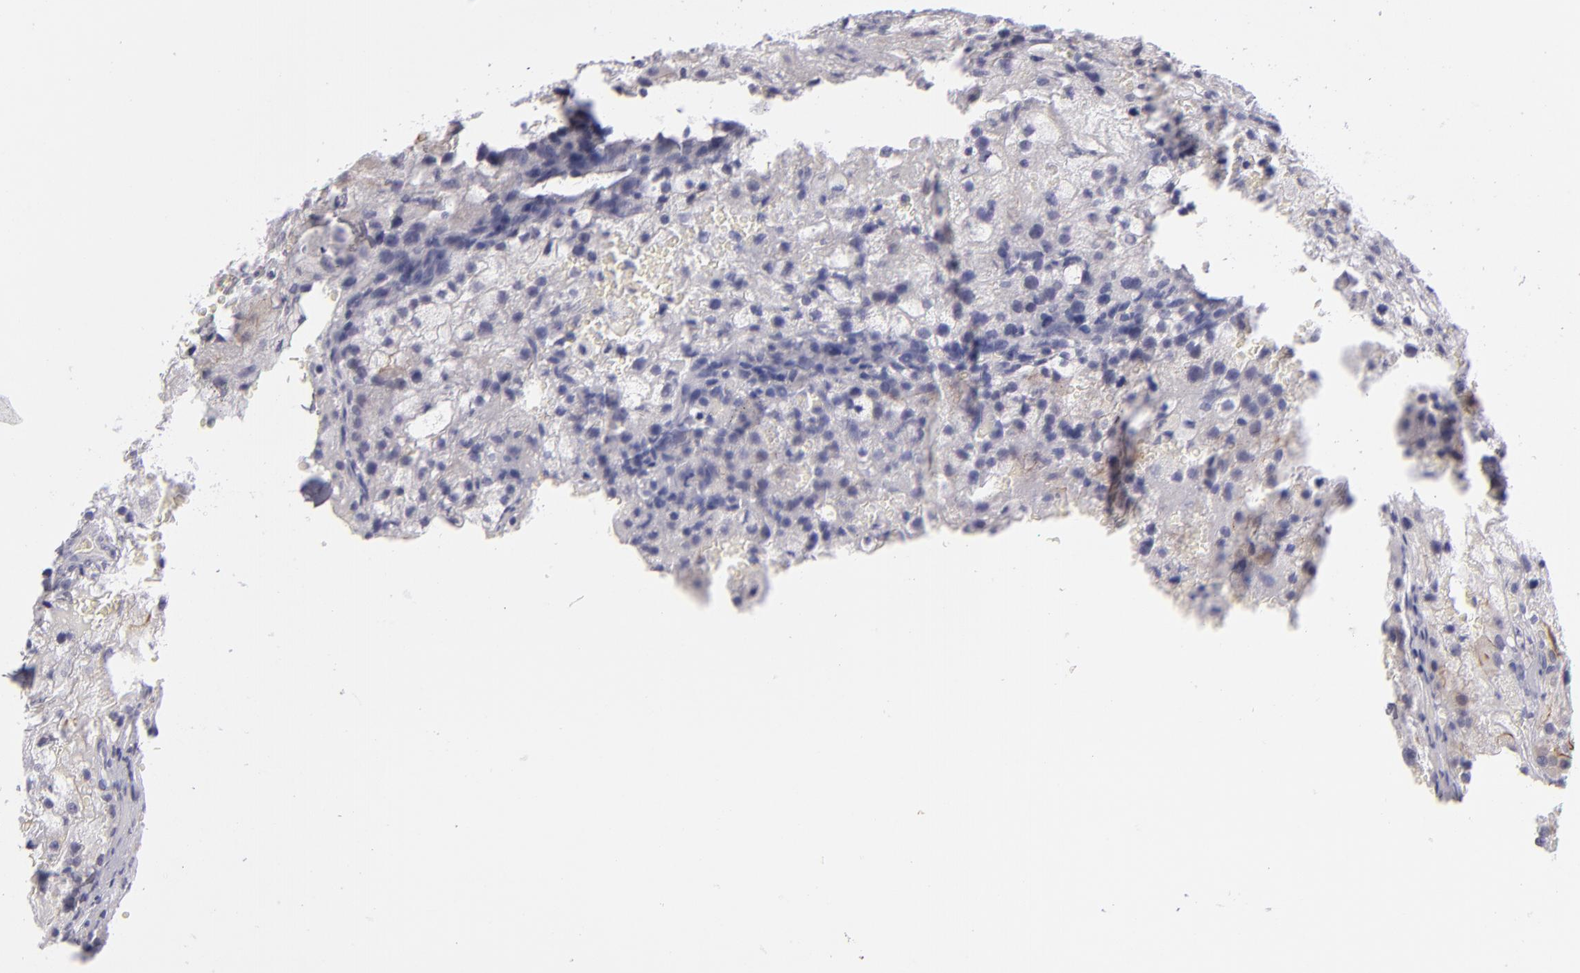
{"staining": {"intensity": "moderate", "quantity": "<25%", "location": "cytoplasmic/membranous"}, "tissue": "renal cancer", "cell_type": "Tumor cells", "image_type": "cancer", "snomed": [{"axis": "morphology", "description": "Adenocarcinoma, NOS"}, {"axis": "topography", "description": "Kidney"}], "caption": "This is an image of immunohistochemistry (IHC) staining of renal cancer, which shows moderate staining in the cytoplasmic/membranous of tumor cells.", "gene": "VIL1", "patient": {"sex": "female", "age": 74}}